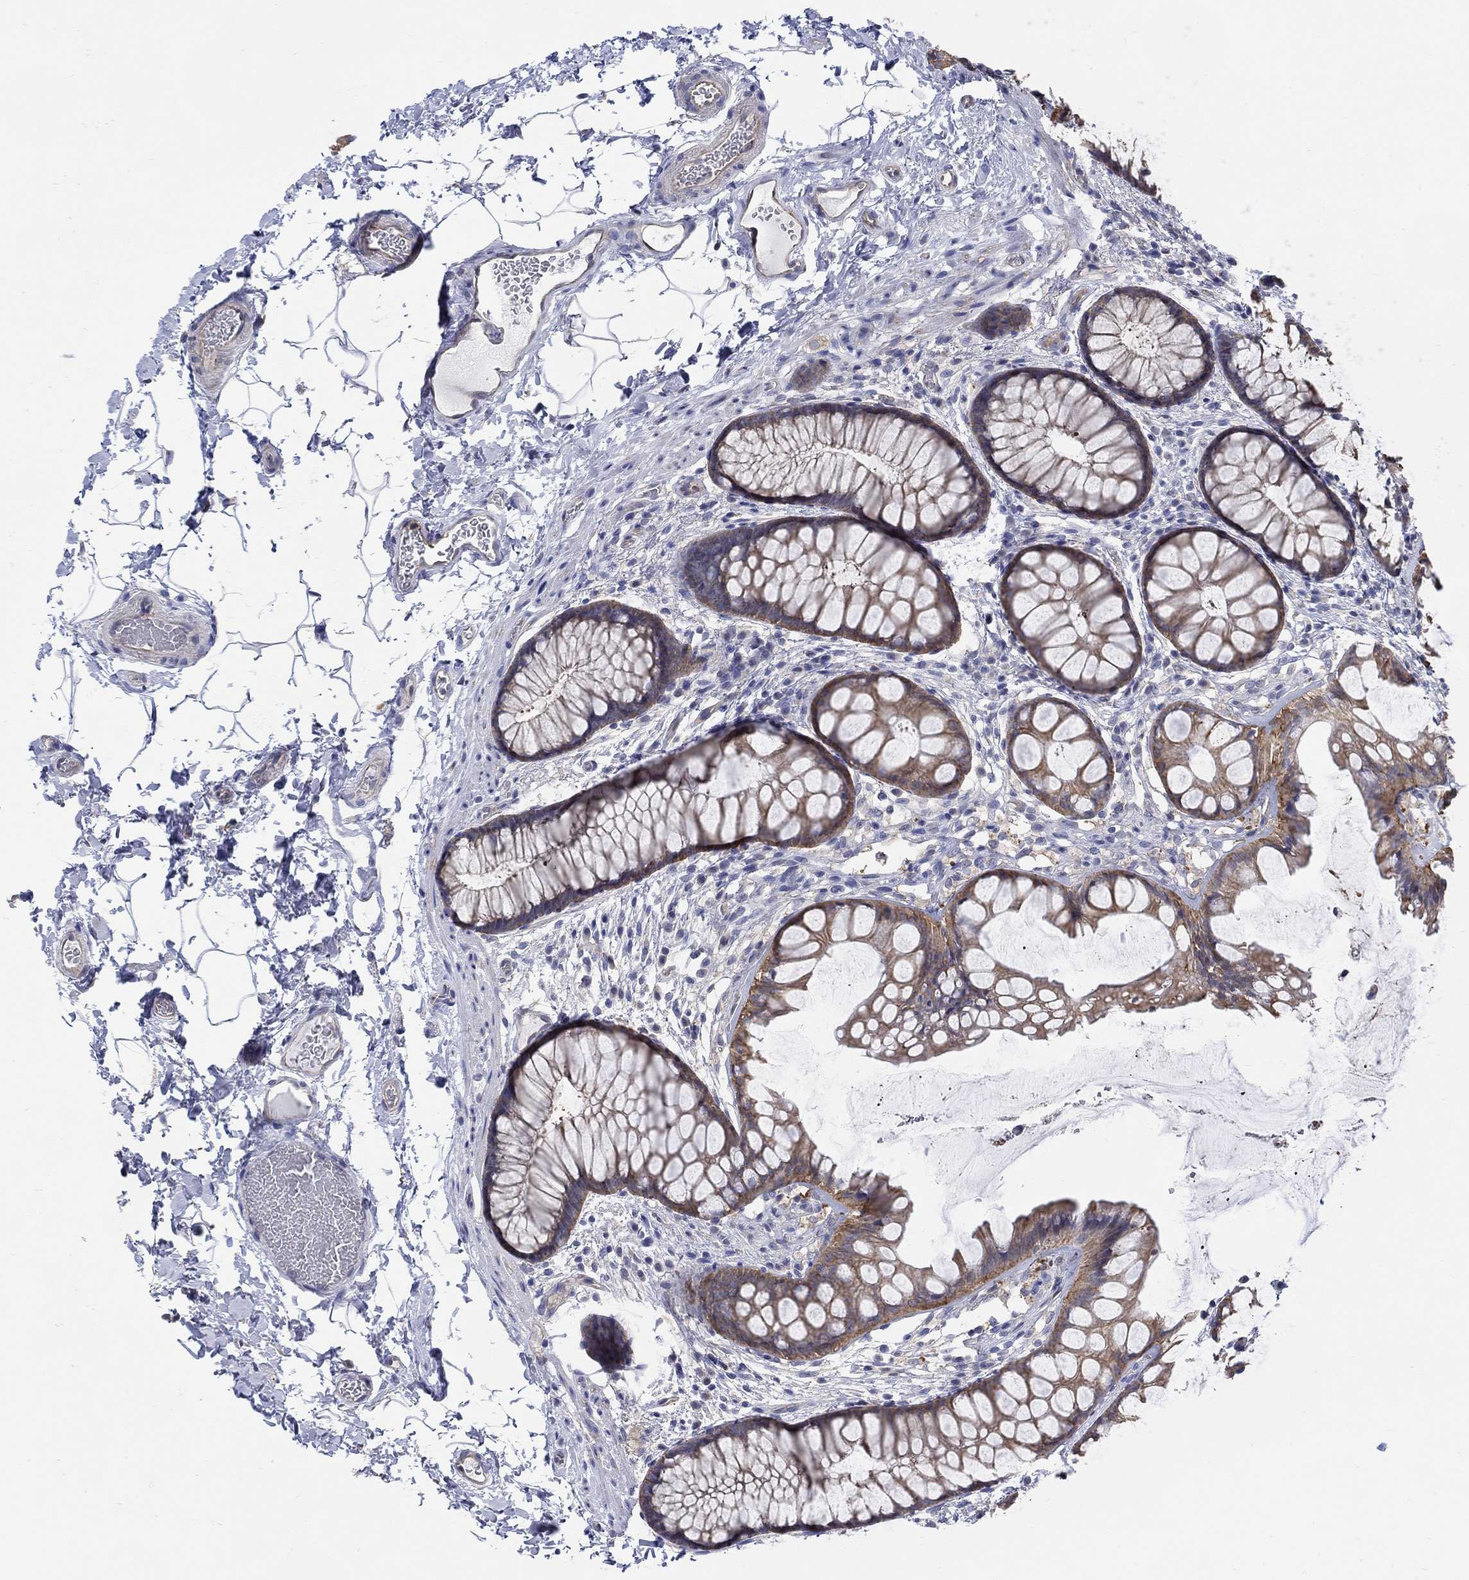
{"staining": {"intensity": "moderate", "quantity": ">75%", "location": "cytoplasmic/membranous"}, "tissue": "rectum", "cell_type": "Glandular cells", "image_type": "normal", "snomed": [{"axis": "morphology", "description": "Normal tissue, NOS"}, {"axis": "topography", "description": "Rectum"}], "caption": "A high-resolution photomicrograph shows IHC staining of benign rectum, which exhibits moderate cytoplasmic/membranous staining in about >75% of glandular cells.", "gene": "TEKT3", "patient": {"sex": "female", "age": 62}}